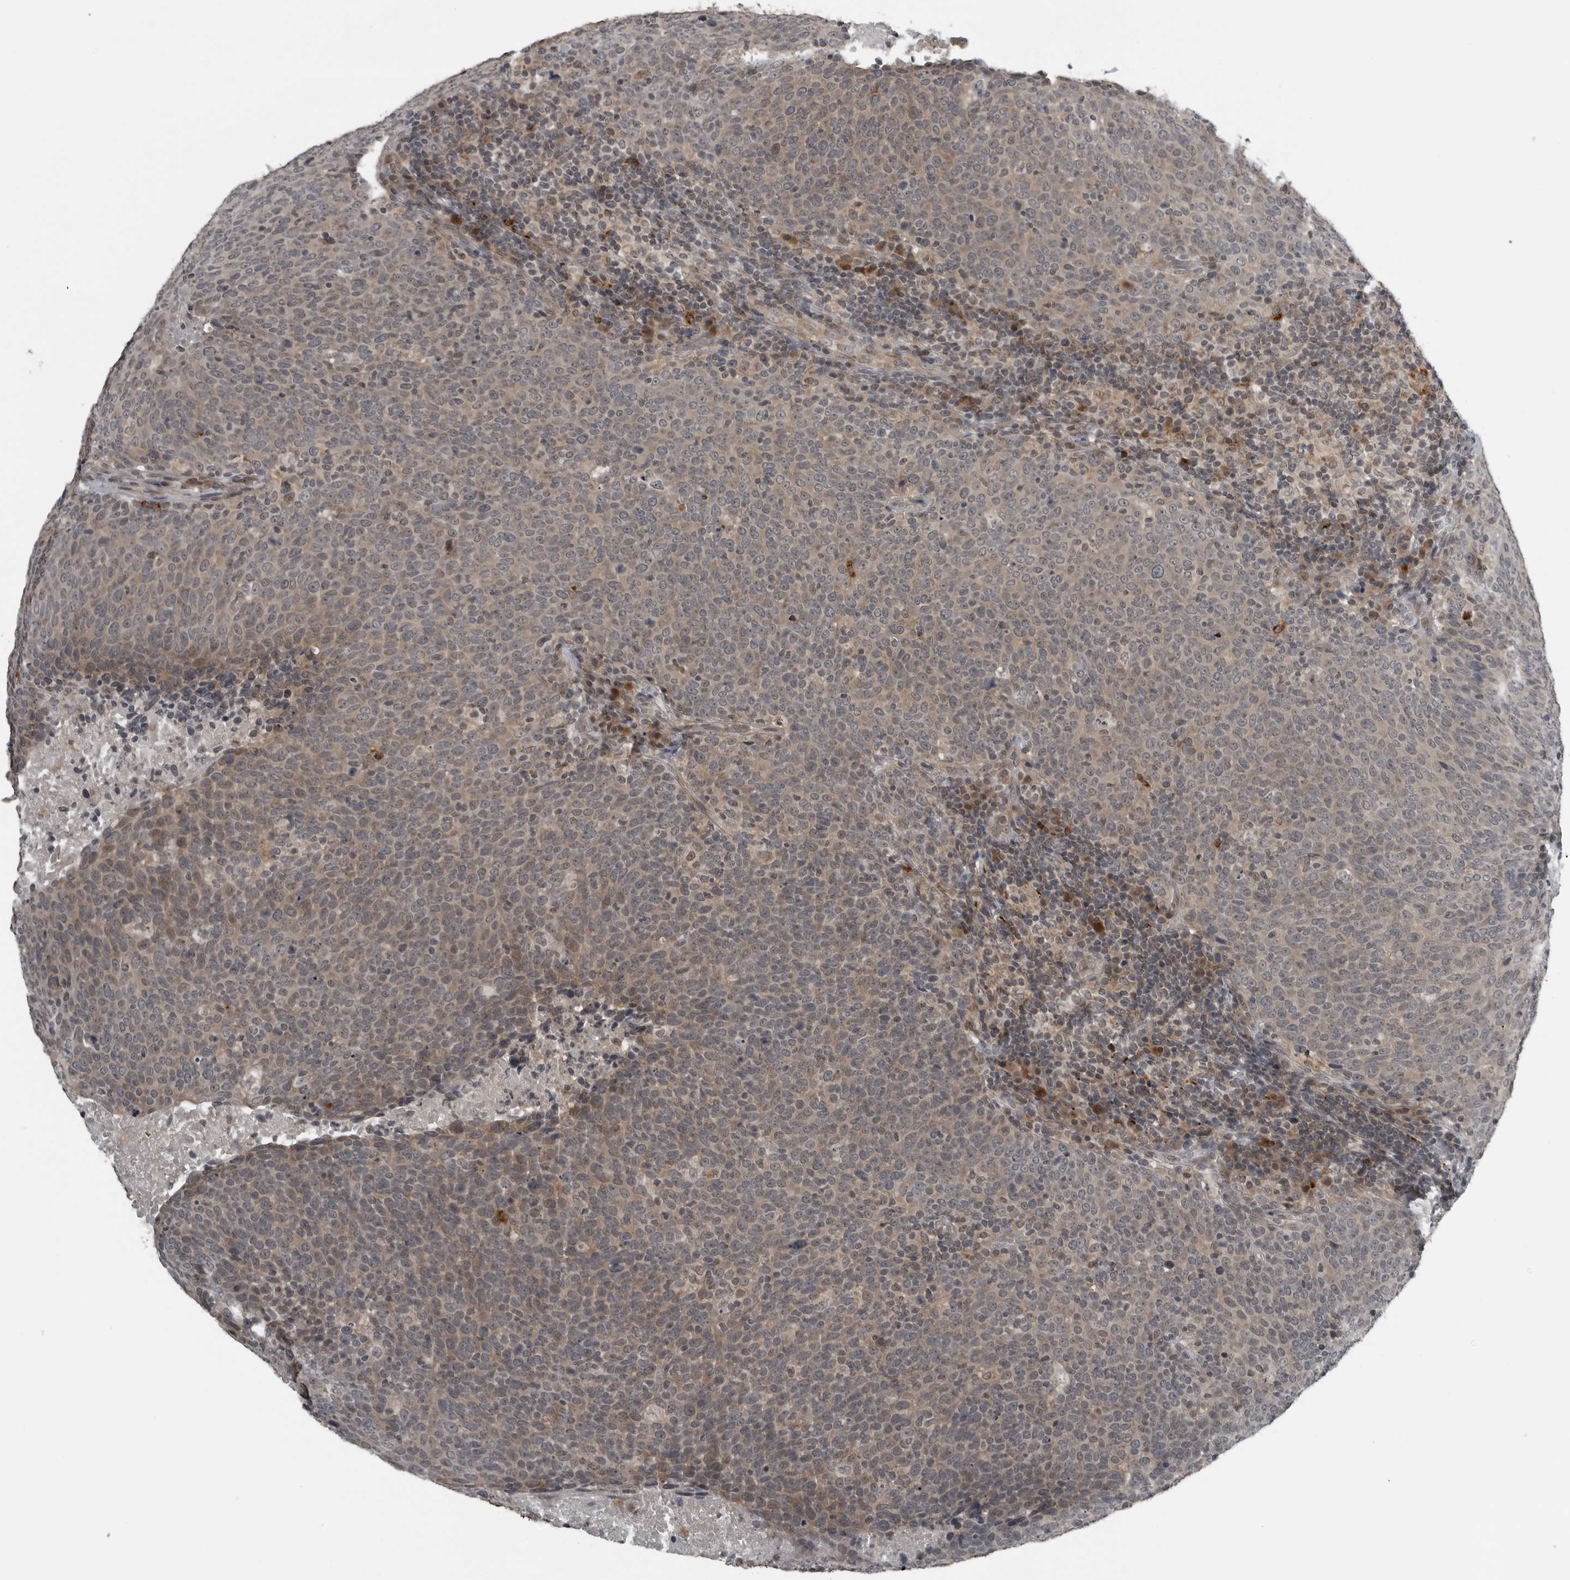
{"staining": {"intensity": "weak", "quantity": ">75%", "location": "cytoplasmic/membranous,nuclear"}, "tissue": "head and neck cancer", "cell_type": "Tumor cells", "image_type": "cancer", "snomed": [{"axis": "morphology", "description": "Squamous cell carcinoma, NOS"}, {"axis": "morphology", "description": "Squamous cell carcinoma, metastatic, NOS"}, {"axis": "topography", "description": "Lymph node"}, {"axis": "topography", "description": "Head-Neck"}], "caption": "Protein staining exhibits weak cytoplasmic/membranous and nuclear expression in about >75% of tumor cells in squamous cell carcinoma (head and neck).", "gene": "GAK", "patient": {"sex": "male", "age": 62}}